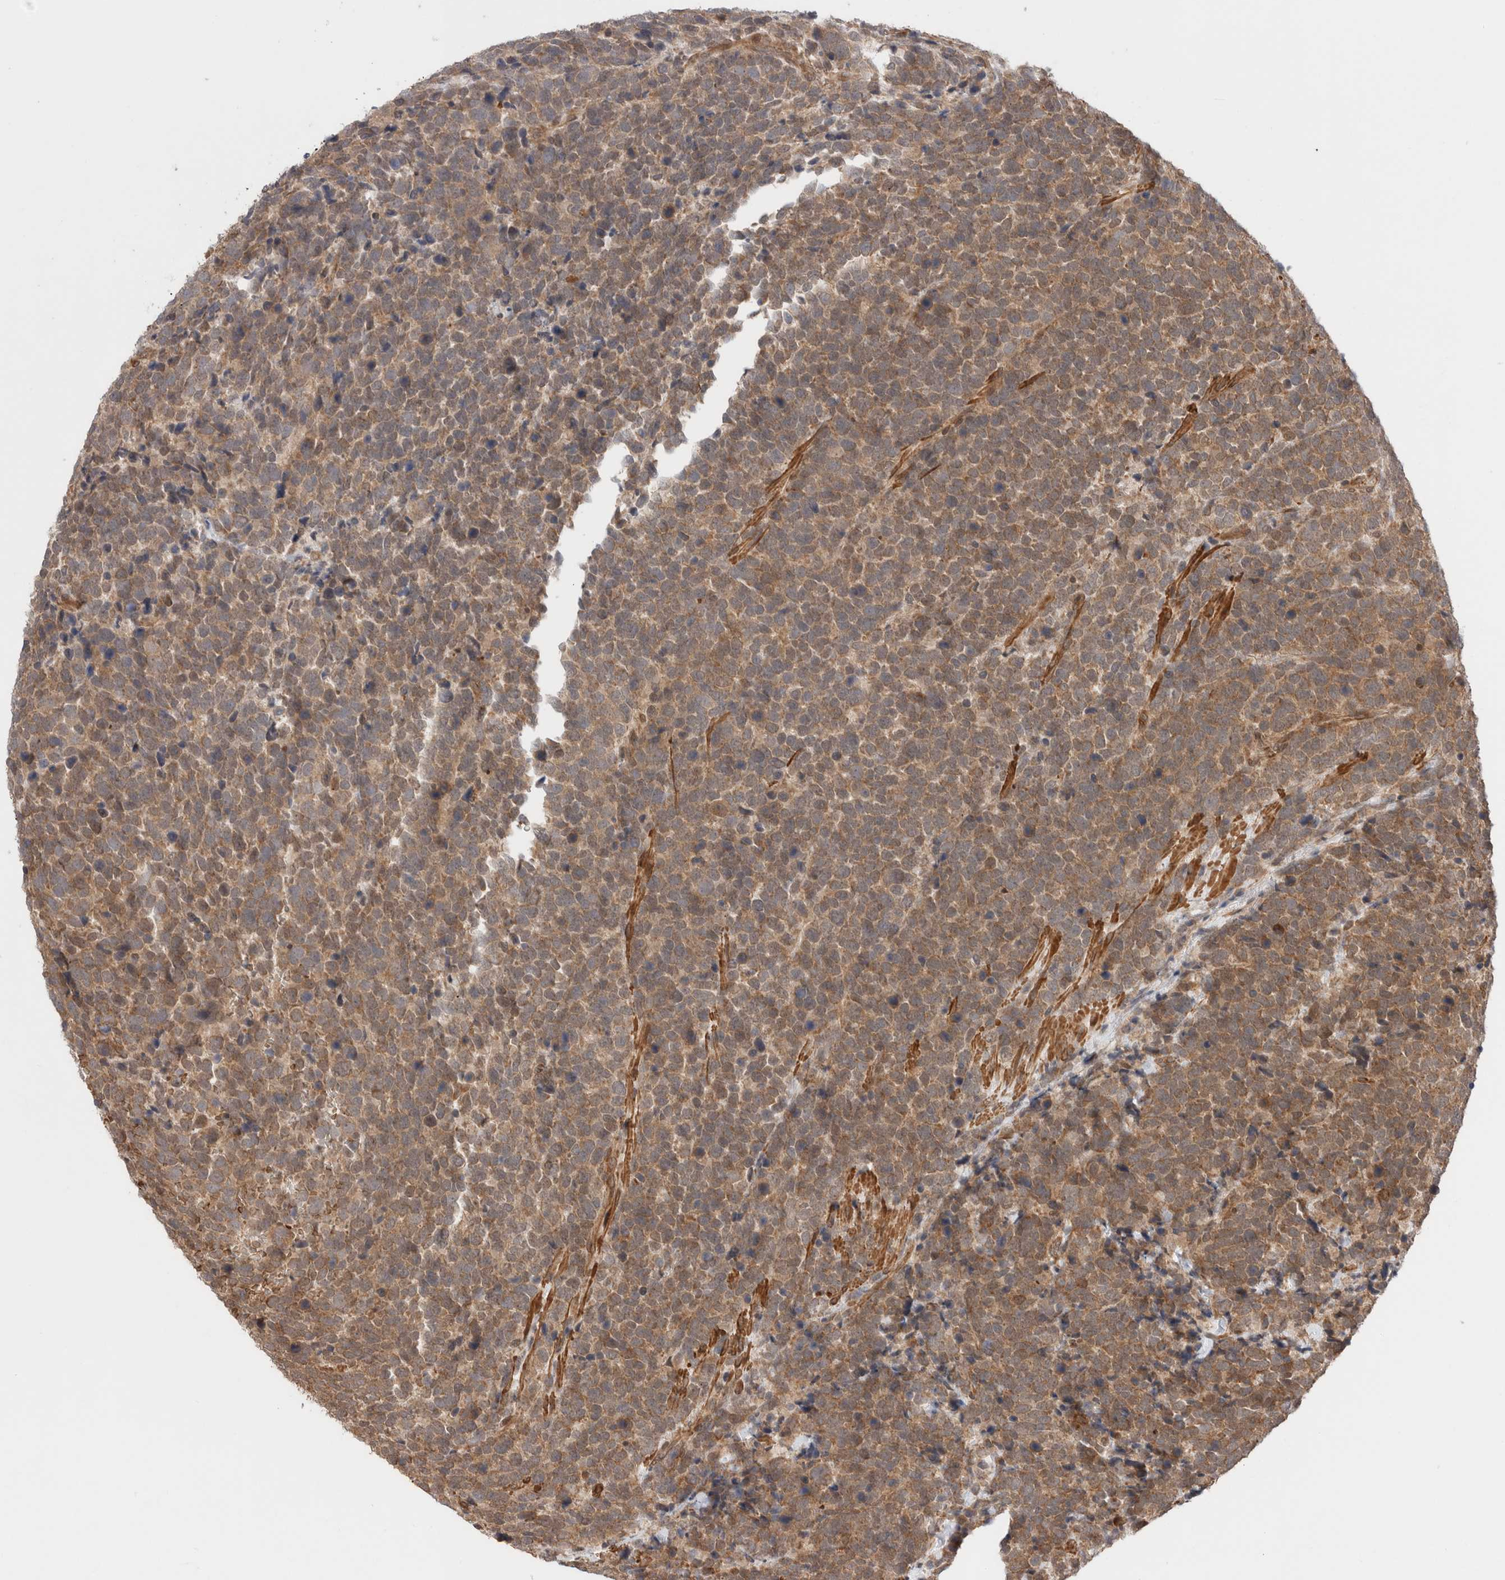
{"staining": {"intensity": "moderate", "quantity": ">75%", "location": "cytoplasmic/membranous"}, "tissue": "urothelial cancer", "cell_type": "Tumor cells", "image_type": "cancer", "snomed": [{"axis": "morphology", "description": "Urothelial carcinoma, High grade"}, {"axis": "topography", "description": "Urinary bladder"}], "caption": "High-magnification brightfield microscopy of high-grade urothelial carcinoma stained with DAB (3,3'-diaminobenzidine) (brown) and counterstained with hematoxylin (blue). tumor cells exhibit moderate cytoplasmic/membranous expression is appreciated in approximately>75% of cells.", "gene": "ZNF649", "patient": {"sex": "female", "age": 82}}